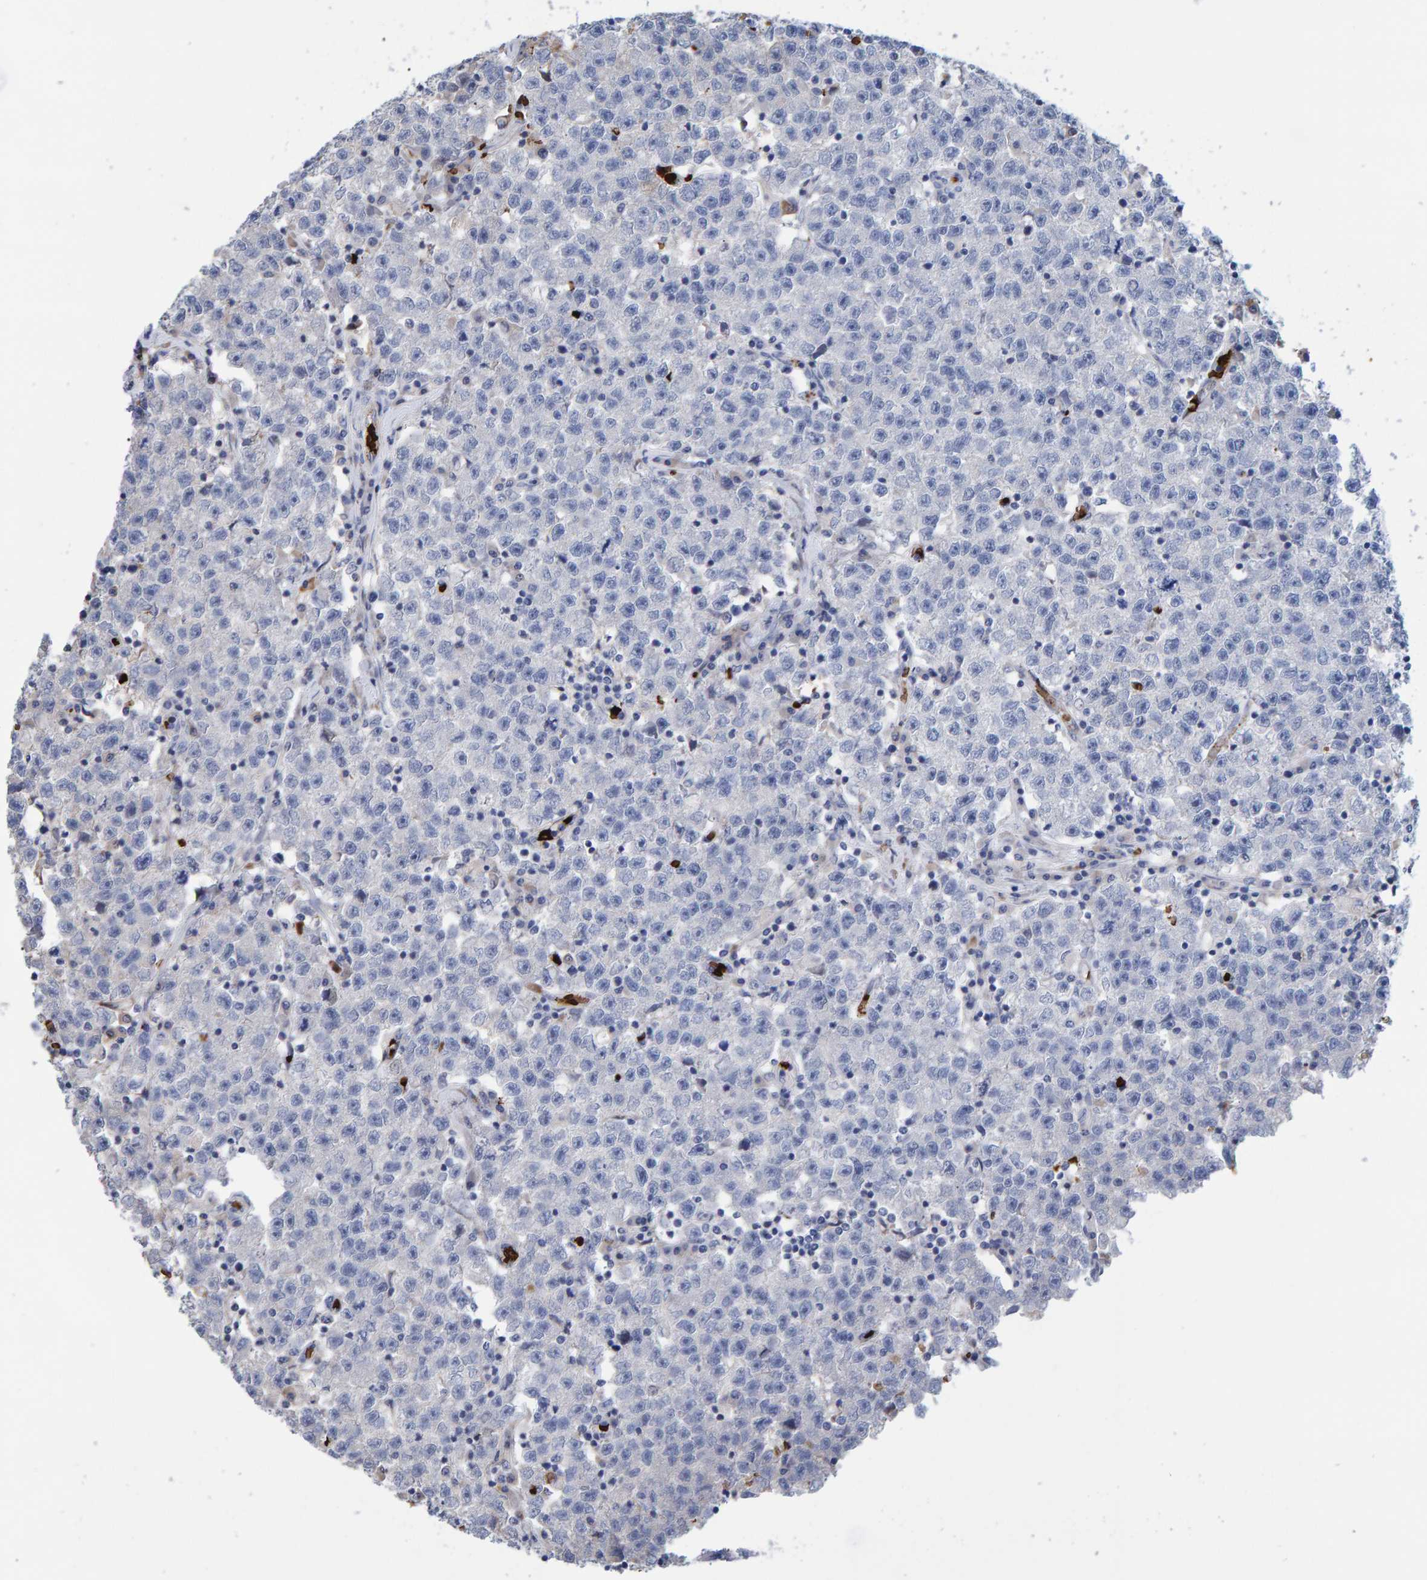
{"staining": {"intensity": "negative", "quantity": "none", "location": "none"}, "tissue": "testis cancer", "cell_type": "Tumor cells", "image_type": "cancer", "snomed": [{"axis": "morphology", "description": "Seminoma, NOS"}, {"axis": "topography", "description": "Testis"}], "caption": "The immunohistochemistry (IHC) photomicrograph has no significant expression in tumor cells of seminoma (testis) tissue. (Stains: DAB IHC with hematoxylin counter stain, Microscopy: brightfield microscopy at high magnification).", "gene": "VPS9D1", "patient": {"sex": "male", "age": 22}}